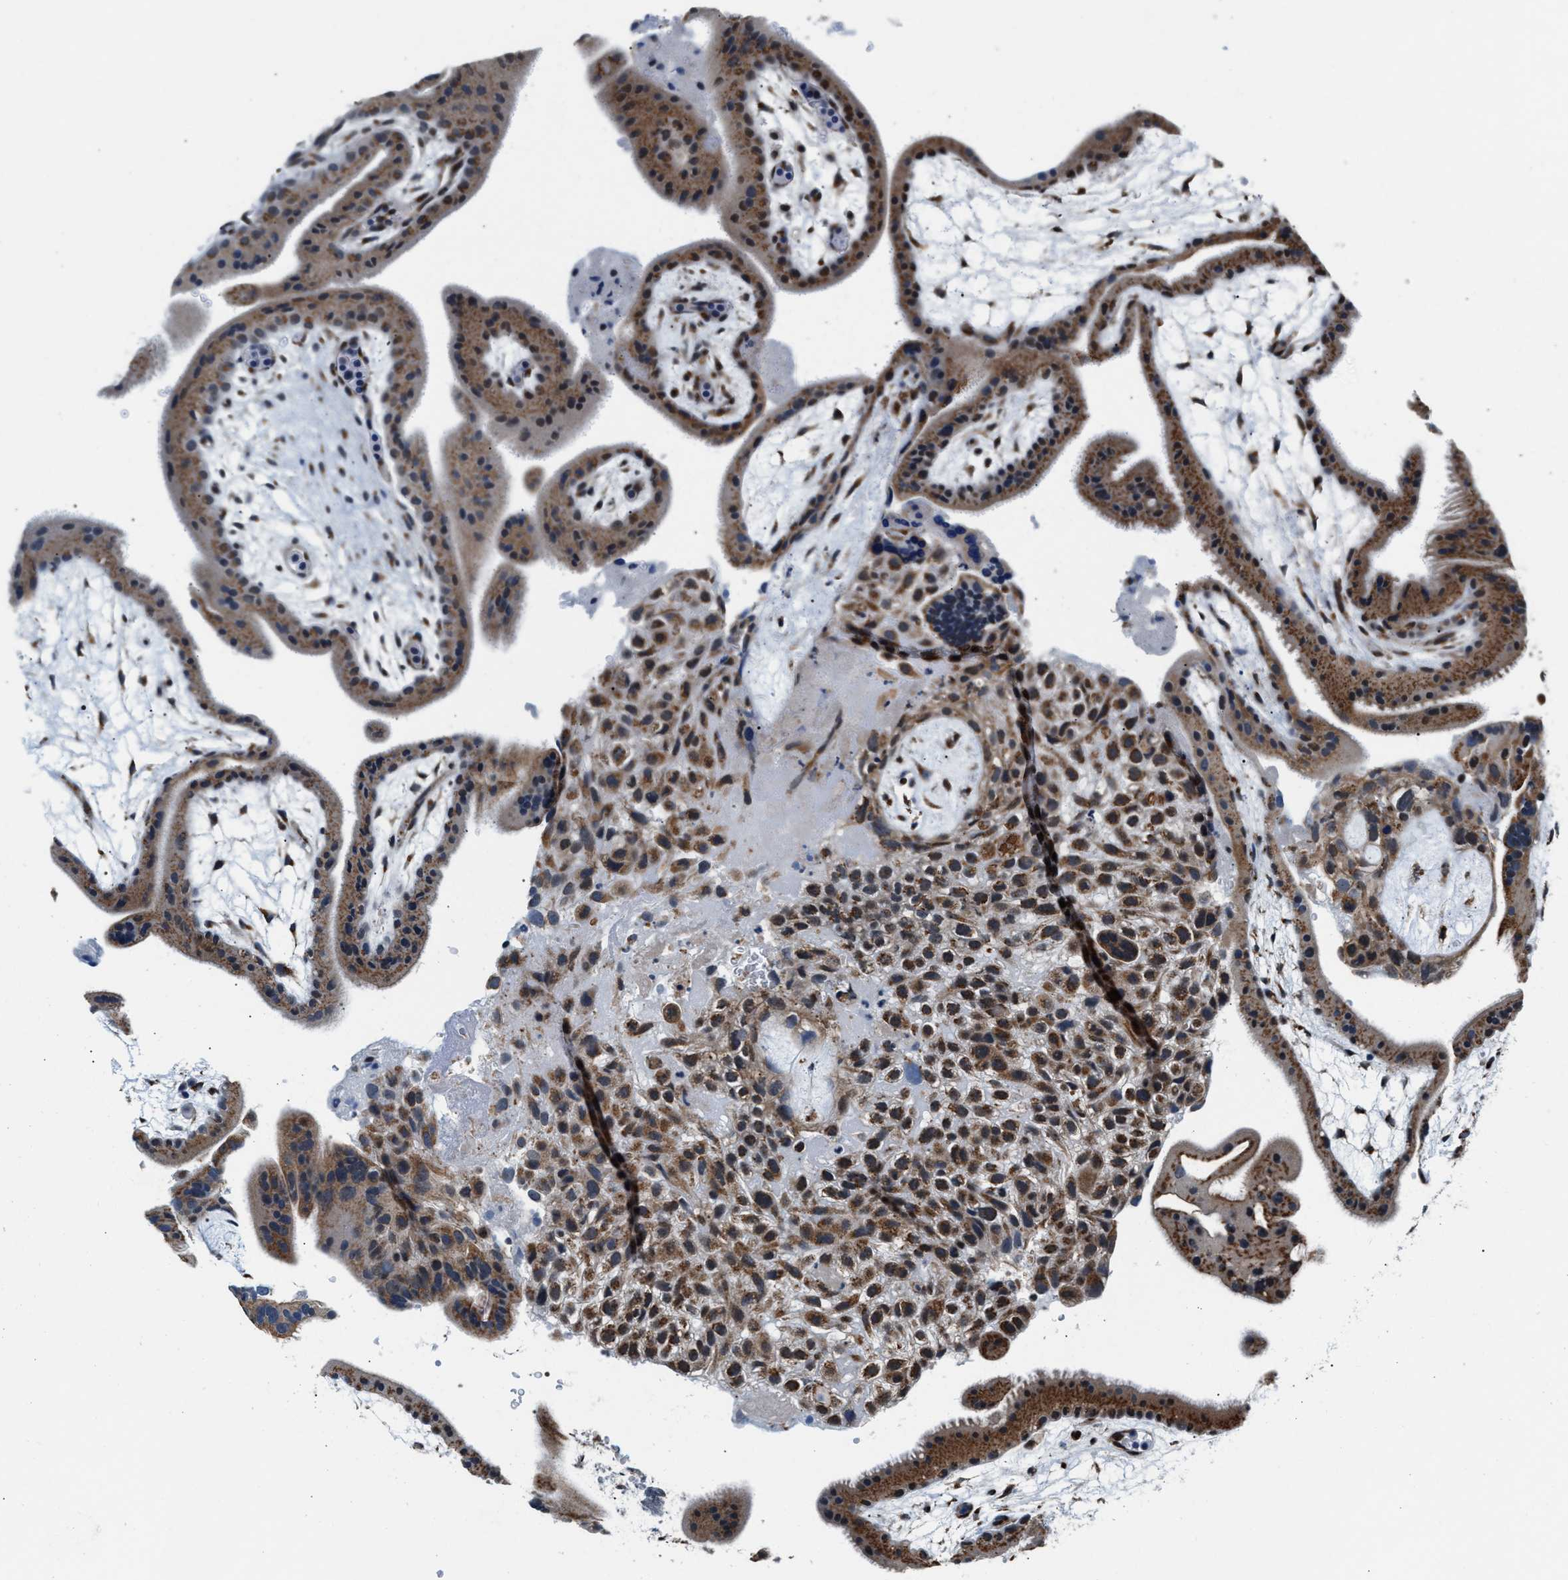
{"staining": {"intensity": "moderate", "quantity": ">75%", "location": "cytoplasmic/membranous"}, "tissue": "placenta", "cell_type": "Decidual cells", "image_type": "normal", "snomed": [{"axis": "morphology", "description": "Normal tissue, NOS"}, {"axis": "topography", "description": "Placenta"}], "caption": "Decidual cells display medium levels of moderate cytoplasmic/membranous expression in approximately >75% of cells in normal placenta. (DAB IHC, brown staining for protein, blue staining for nuclei).", "gene": "KCNMB2", "patient": {"sex": "female", "age": 19}}